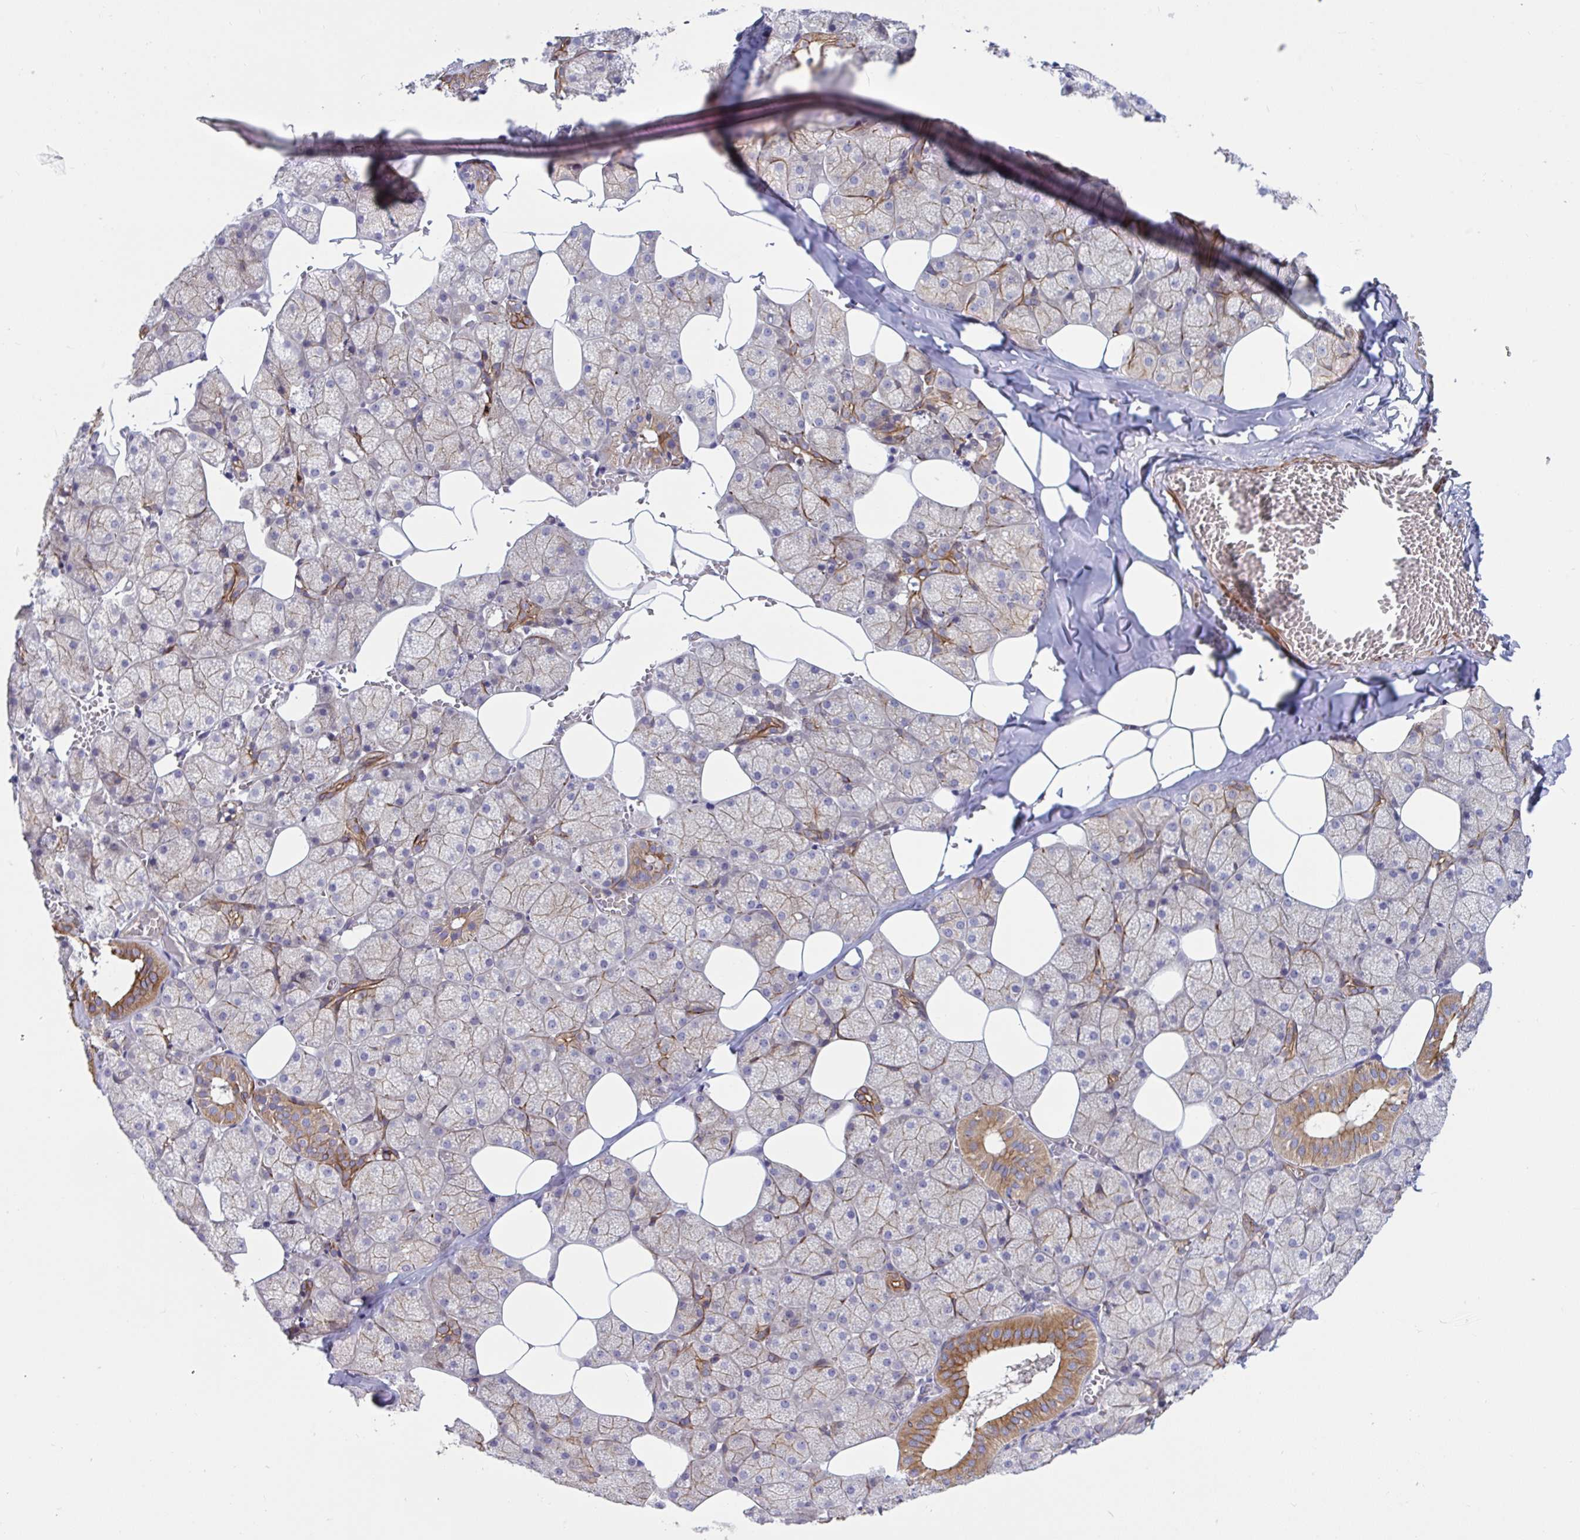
{"staining": {"intensity": "strong", "quantity": "25%-75%", "location": "cytoplasmic/membranous"}, "tissue": "salivary gland", "cell_type": "Glandular cells", "image_type": "normal", "snomed": [{"axis": "morphology", "description": "Normal tissue, NOS"}, {"axis": "topography", "description": "Salivary gland"}, {"axis": "topography", "description": "Peripheral nerve tissue"}], "caption": "Immunohistochemistry (IHC) staining of unremarkable salivary gland, which demonstrates high levels of strong cytoplasmic/membranous positivity in approximately 25%-75% of glandular cells indicating strong cytoplasmic/membranous protein positivity. The staining was performed using DAB (brown) for protein detection and nuclei were counterstained in hematoxylin (blue).", "gene": "TANK", "patient": {"sex": "male", "age": 38}}